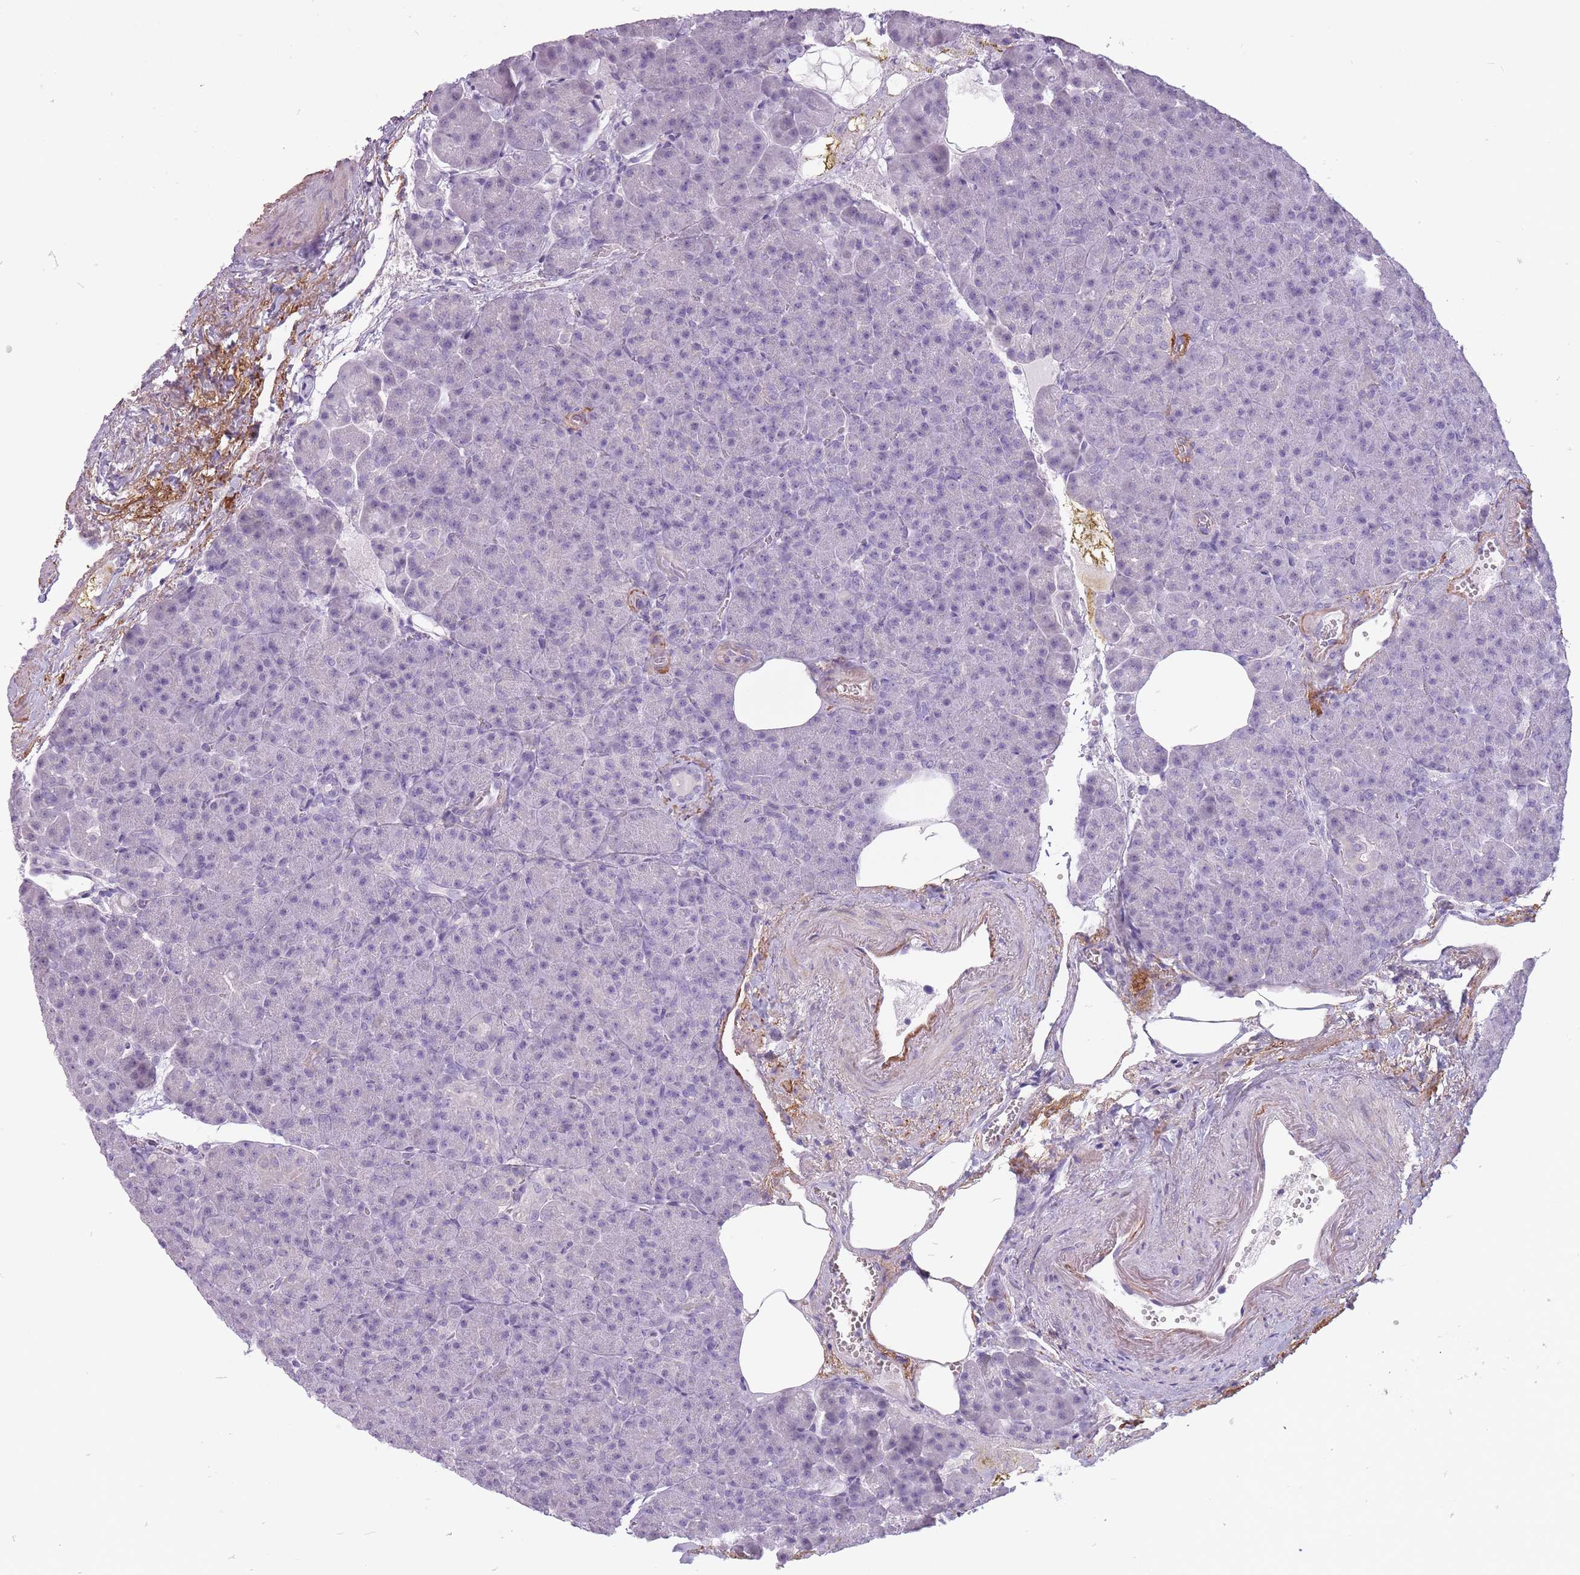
{"staining": {"intensity": "negative", "quantity": "none", "location": "none"}, "tissue": "pancreas", "cell_type": "Exocrine glandular cells", "image_type": "normal", "snomed": [{"axis": "morphology", "description": "Normal tissue, NOS"}, {"axis": "topography", "description": "Pancreas"}], "caption": "A high-resolution photomicrograph shows immunohistochemistry staining of unremarkable pancreas, which exhibits no significant positivity in exocrine glandular cells.", "gene": "RFX4", "patient": {"sex": "female", "age": 74}}